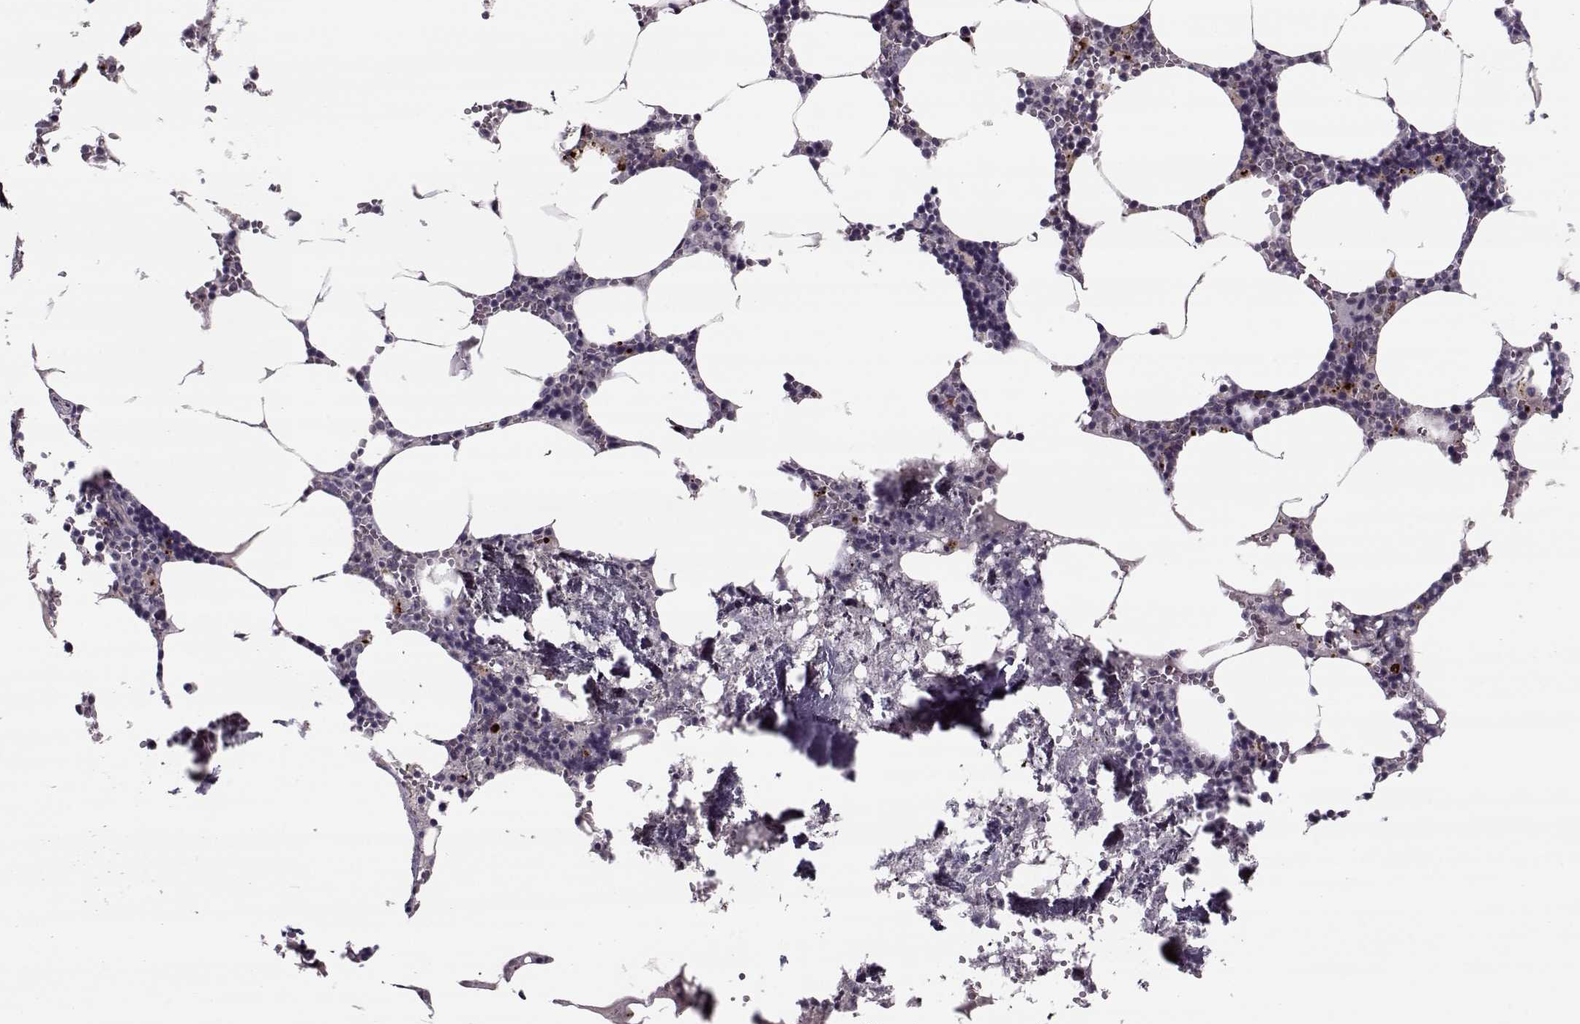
{"staining": {"intensity": "negative", "quantity": "none", "location": "none"}, "tissue": "bone marrow", "cell_type": "Hematopoietic cells", "image_type": "normal", "snomed": [{"axis": "morphology", "description": "Normal tissue, NOS"}, {"axis": "topography", "description": "Bone marrow"}], "caption": "A high-resolution histopathology image shows immunohistochemistry staining of normal bone marrow, which displays no significant staining in hematopoietic cells.", "gene": "DNAI3", "patient": {"sex": "male", "age": 54}}